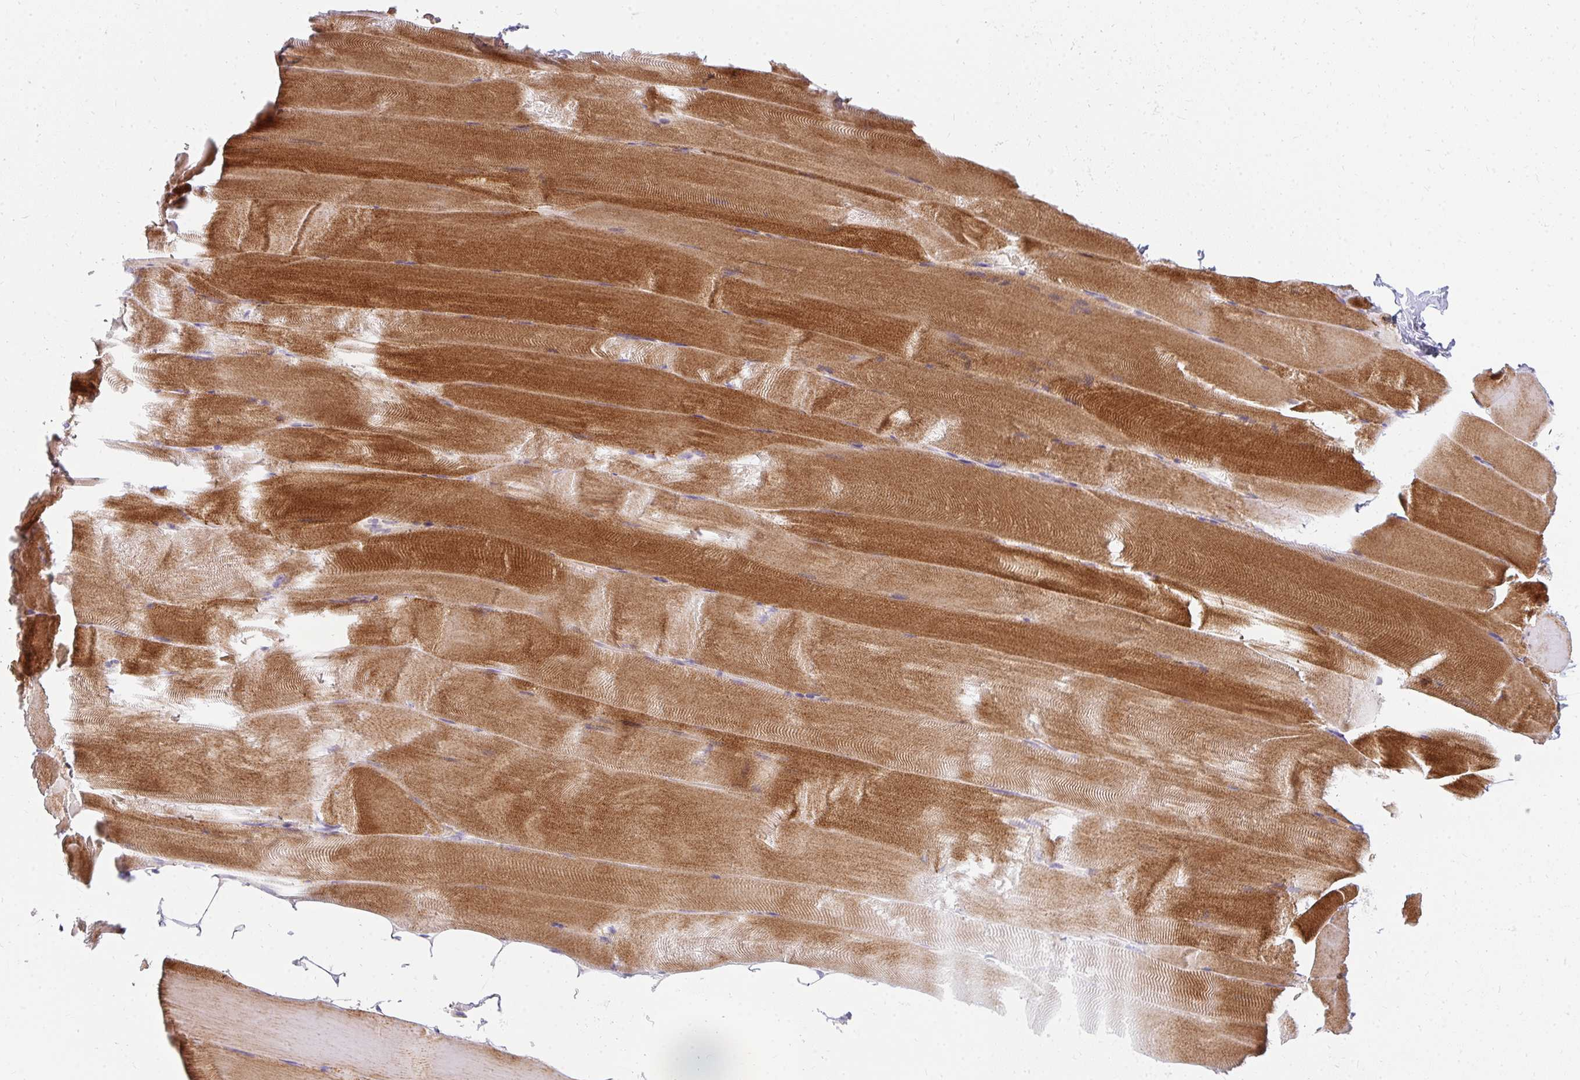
{"staining": {"intensity": "strong", "quantity": ">75%", "location": "cytoplasmic/membranous"}, "tissue": "skeletal muscle", "cell_type": "Myocytes", "image_type": "normal", "snomed": [{"axis": "morphology", "description": "Normal tissue, NOS"}, {"axis": "topography", "description": "Skeletal muscle"}], "caption": "DAB (3,3'-diaminobenzidine) immunohistochemical staining of unremarkable human skeletal muscle displays strong cytoplasmic/membranous protein positivity in about >75% of myocytes.", "gene": "PPP1R3G", "patient": {"sex": "female", "age": 64}}